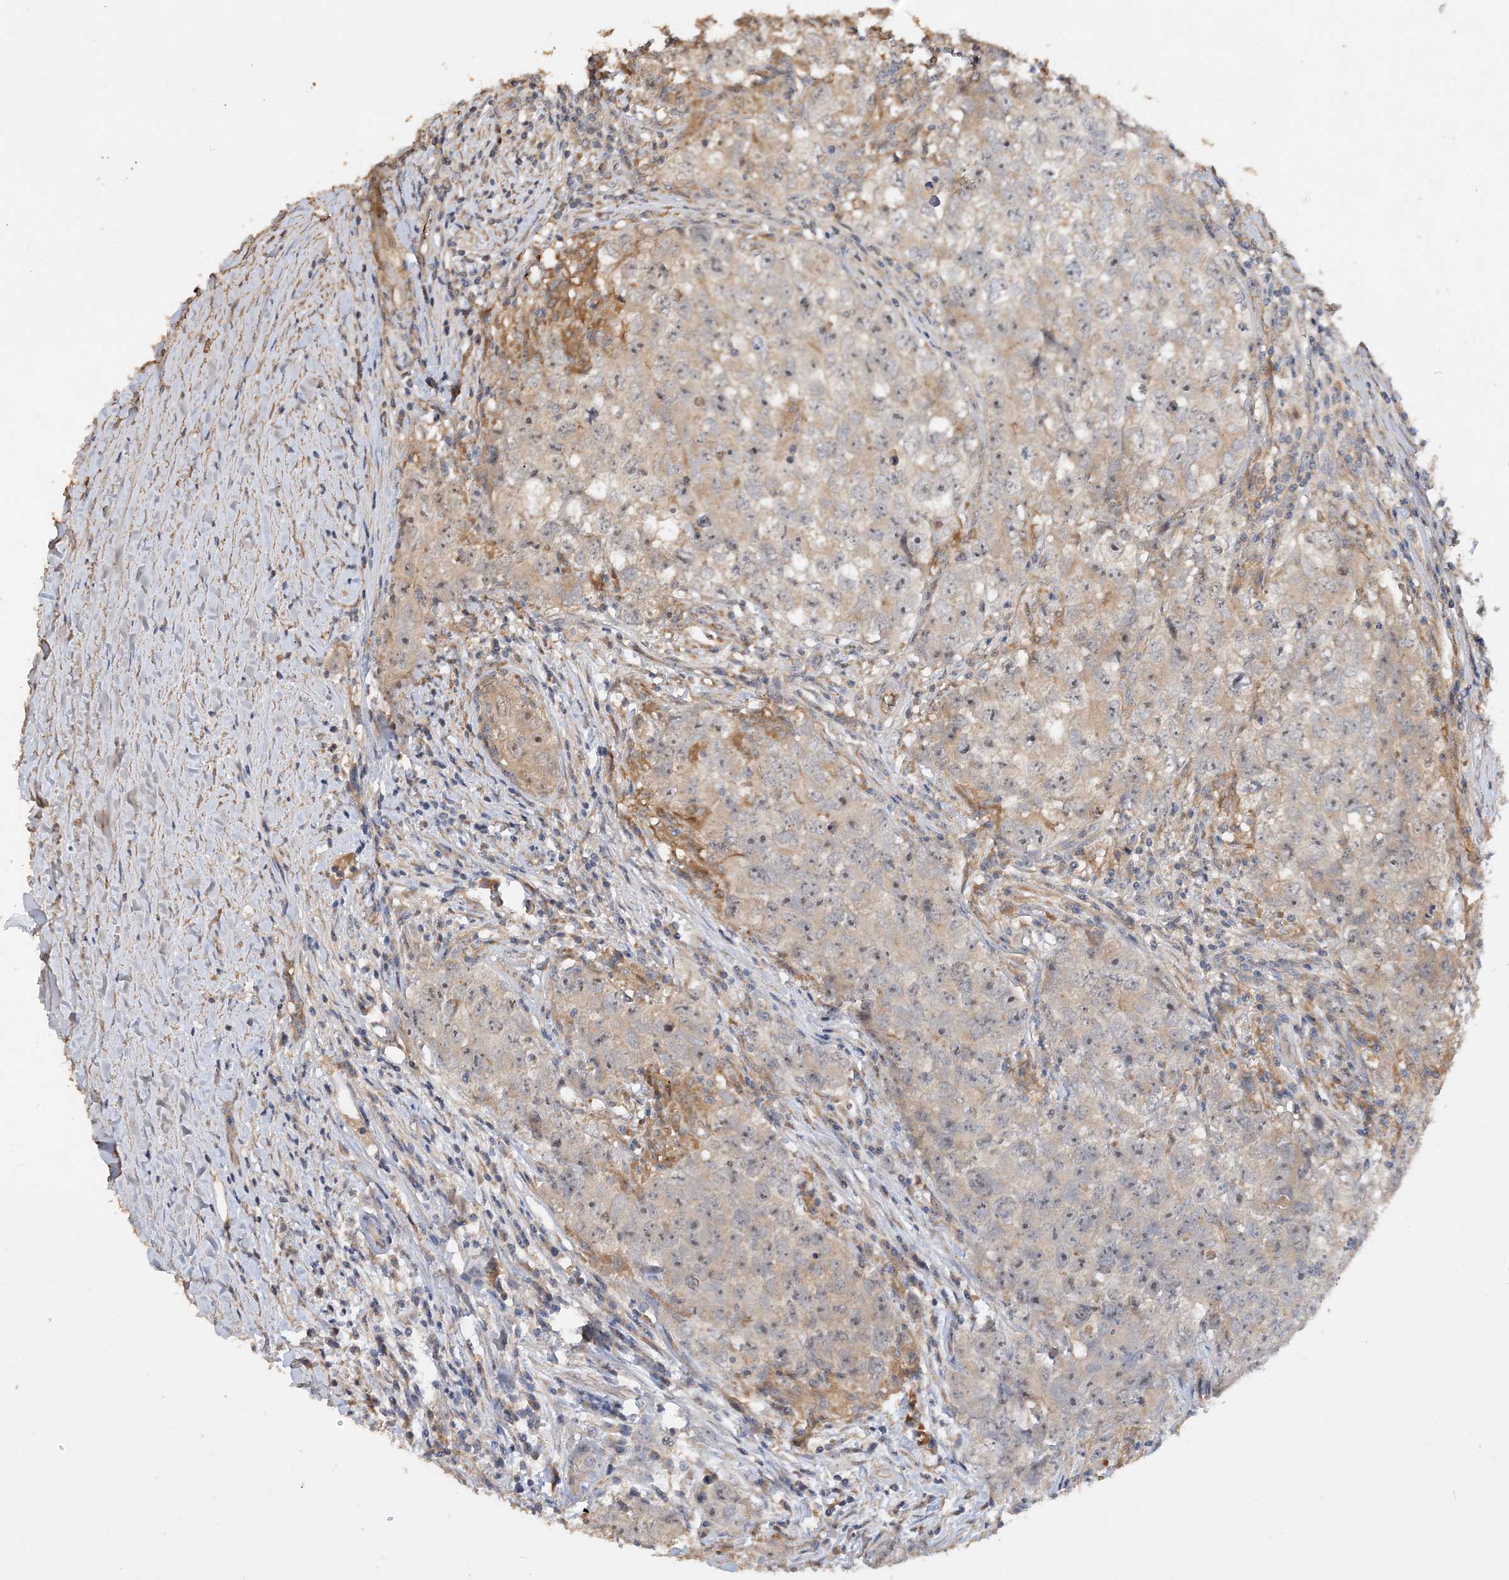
{"staining": {"intensity": "weak", "quantity": "25%-75%", "location": "cytoplasmic/membranous,nuclear"}, "tissue": "testis cancer", "cell_type": "Tumor cells", "image_type": "cancer", "snomed": [{"axis": "morphology", "description": "Seminoma, NOS"}, {"axis": "morphology", "description": "Carcinoma, Embryonal, NOS"}, {"axis": "topography", "description": "Testis"}], "caption": "Immunohistochemical staining of human testis seminoma reveals low levels of weak cytoplasmic/membranous and nuclear protein positivity in approximately 25%-75% of tumor cells.", "gene": "GRINA", "patient": {"sex": "male", "age": 43}}